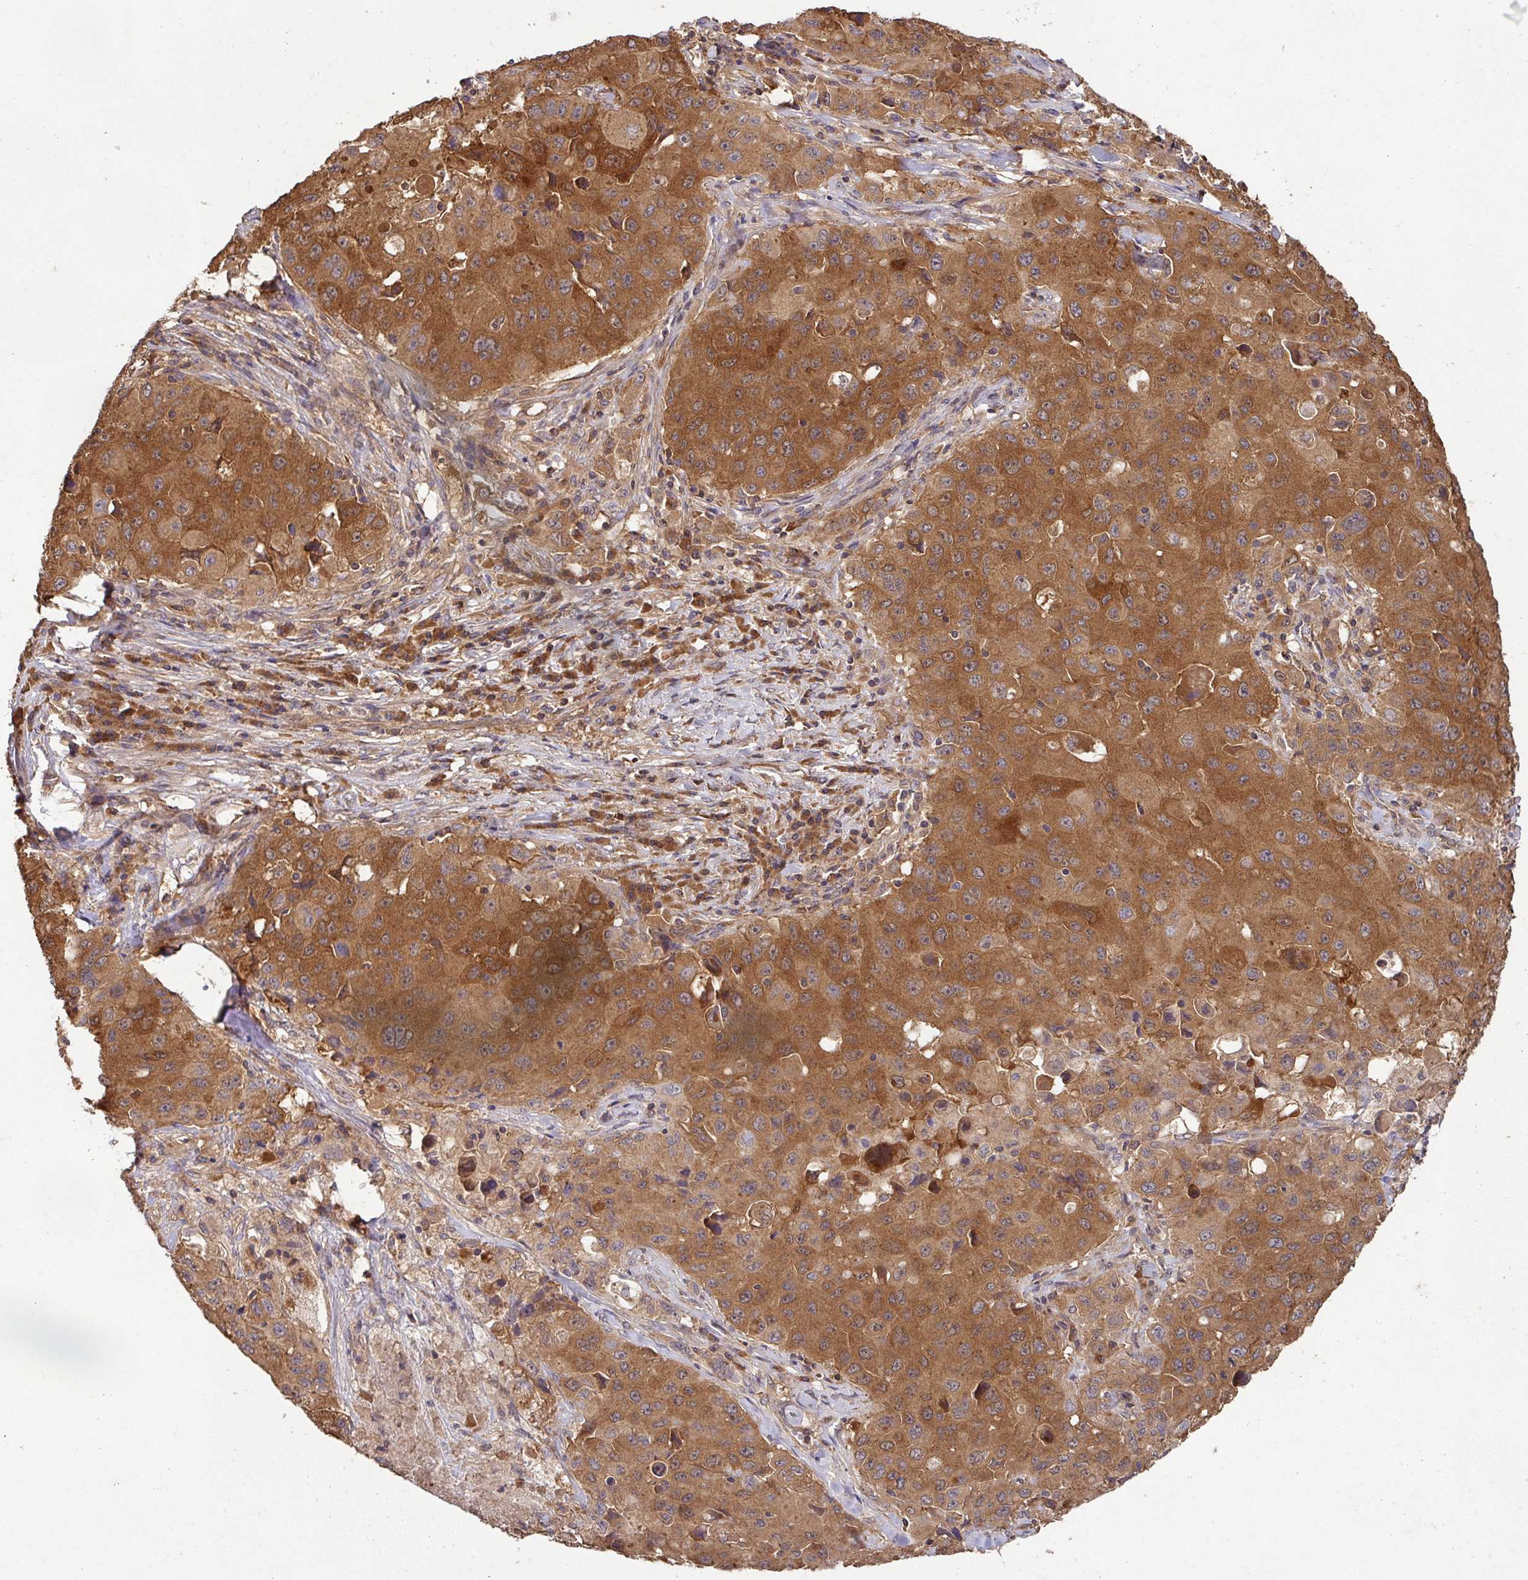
{"staining": {"intensity": "strong", "quantity": ">75%", "location": "cytoplasmic/membranous,nuclear"}, "tissue": "lung cancer", "cell_type": "Tumor cells", "image_type": "cancer", "snomed": [{"axis": "morphology", "description": "Squamous cell carcinoma, NOS"}, {"axis": "topography", "description": "Lung"}], "caption": "A histopathology image of lung squamous cell carcinoma stained for a protein shows strong cytoplasmic/membranous and nuclear brown staining in tumor cells.", "gene": "GSPT1", "patient": {"sex": "male", "age": 63}}